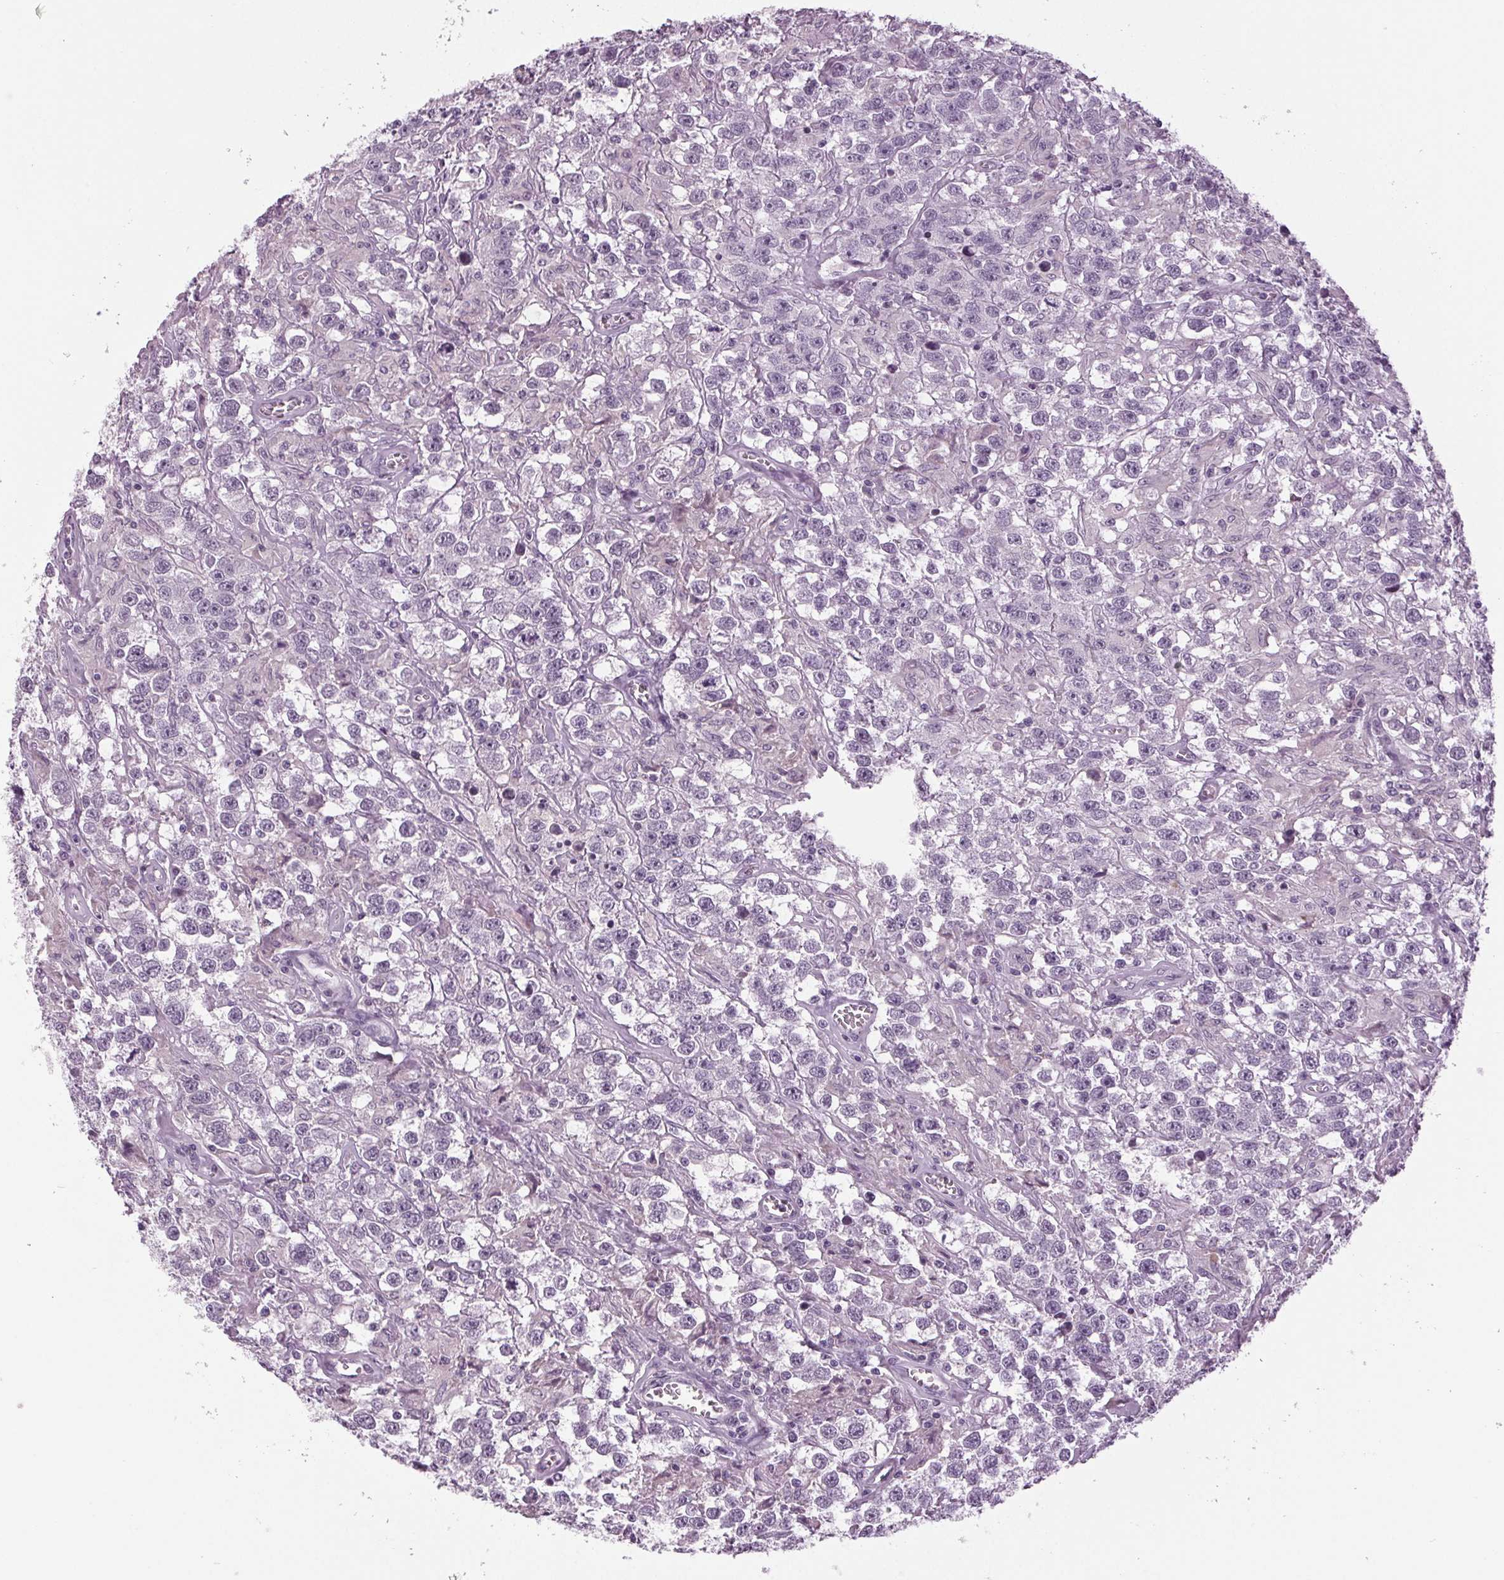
{"staining": {"intensity": "negative", "quantity": "none", "location": "none"}, "tissue": "testis cancer", "cell_type": "Tumor cells", "image_type": "cancer", "snomed": [{"axis": "morphology", "description": "Seminoma, NOS"}, {"axis": "topography", "description": "Testis"}], "caption": "Tumor cells show no significant protein staining in testis seminoma.", "gene": "DNAH12", "patient": {"sex": "male", "age": 43}}